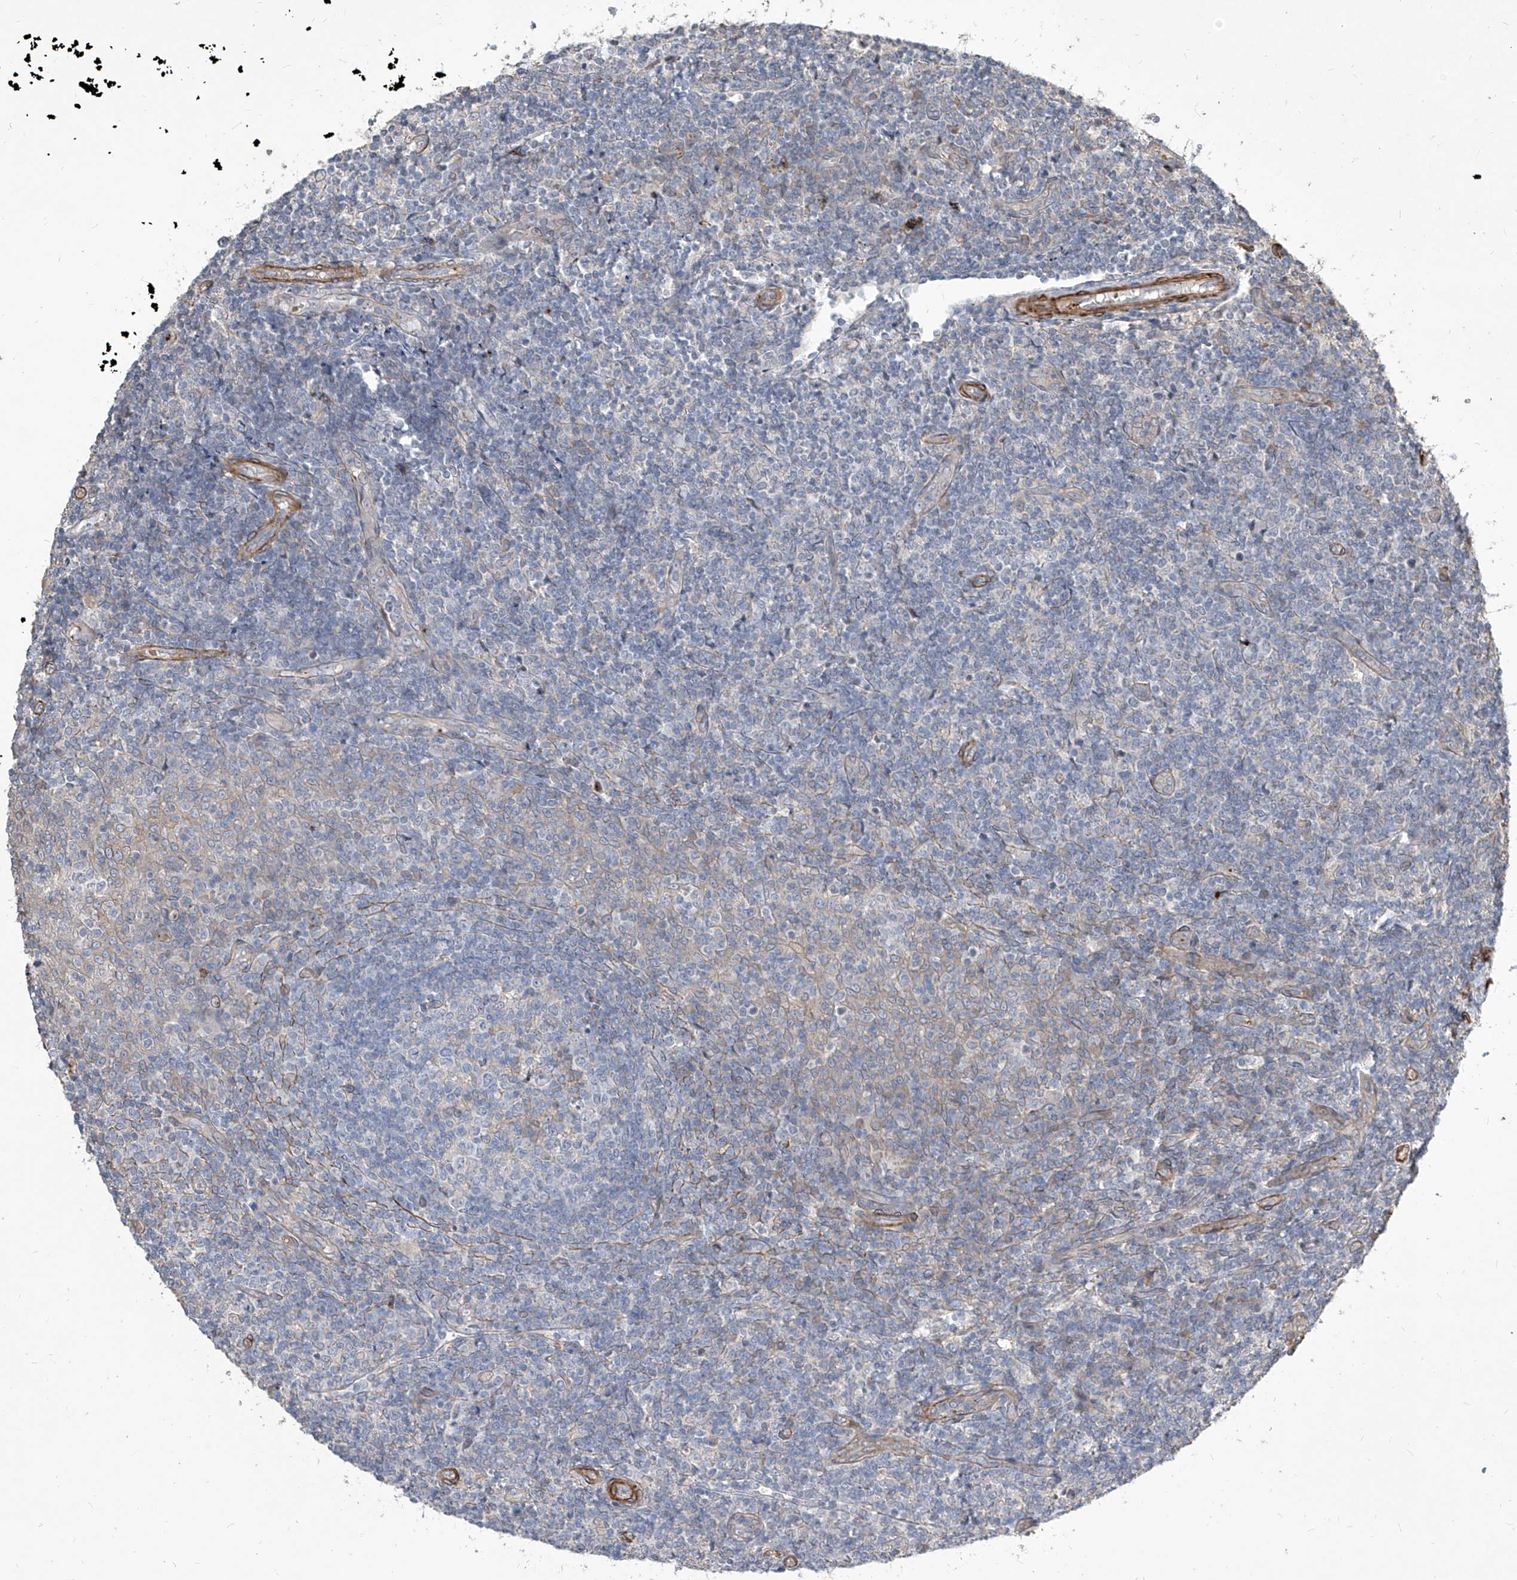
{"staining": {"intensity": "moderate", "quantity": "<25%", "location": "cytoplasmic/membranous"}, "tissue": "tonsil", "cell_type": "Germinal center cells", "image_type": "normal", "snomed": [{"axis": "morphology", "description": "Normal tissue, NOS"}, {"axis": "topography", "description": "Tonsil"}], "caption": "This photomicrograph displays immunohistochemistry (IHC) staining of benign tonsil, with low moderate cytoplasmic/membranous positivity in about <25% of germinal center cells.", "gene": "FAM83B", "patient": {"sex": "female", "age": 19}}